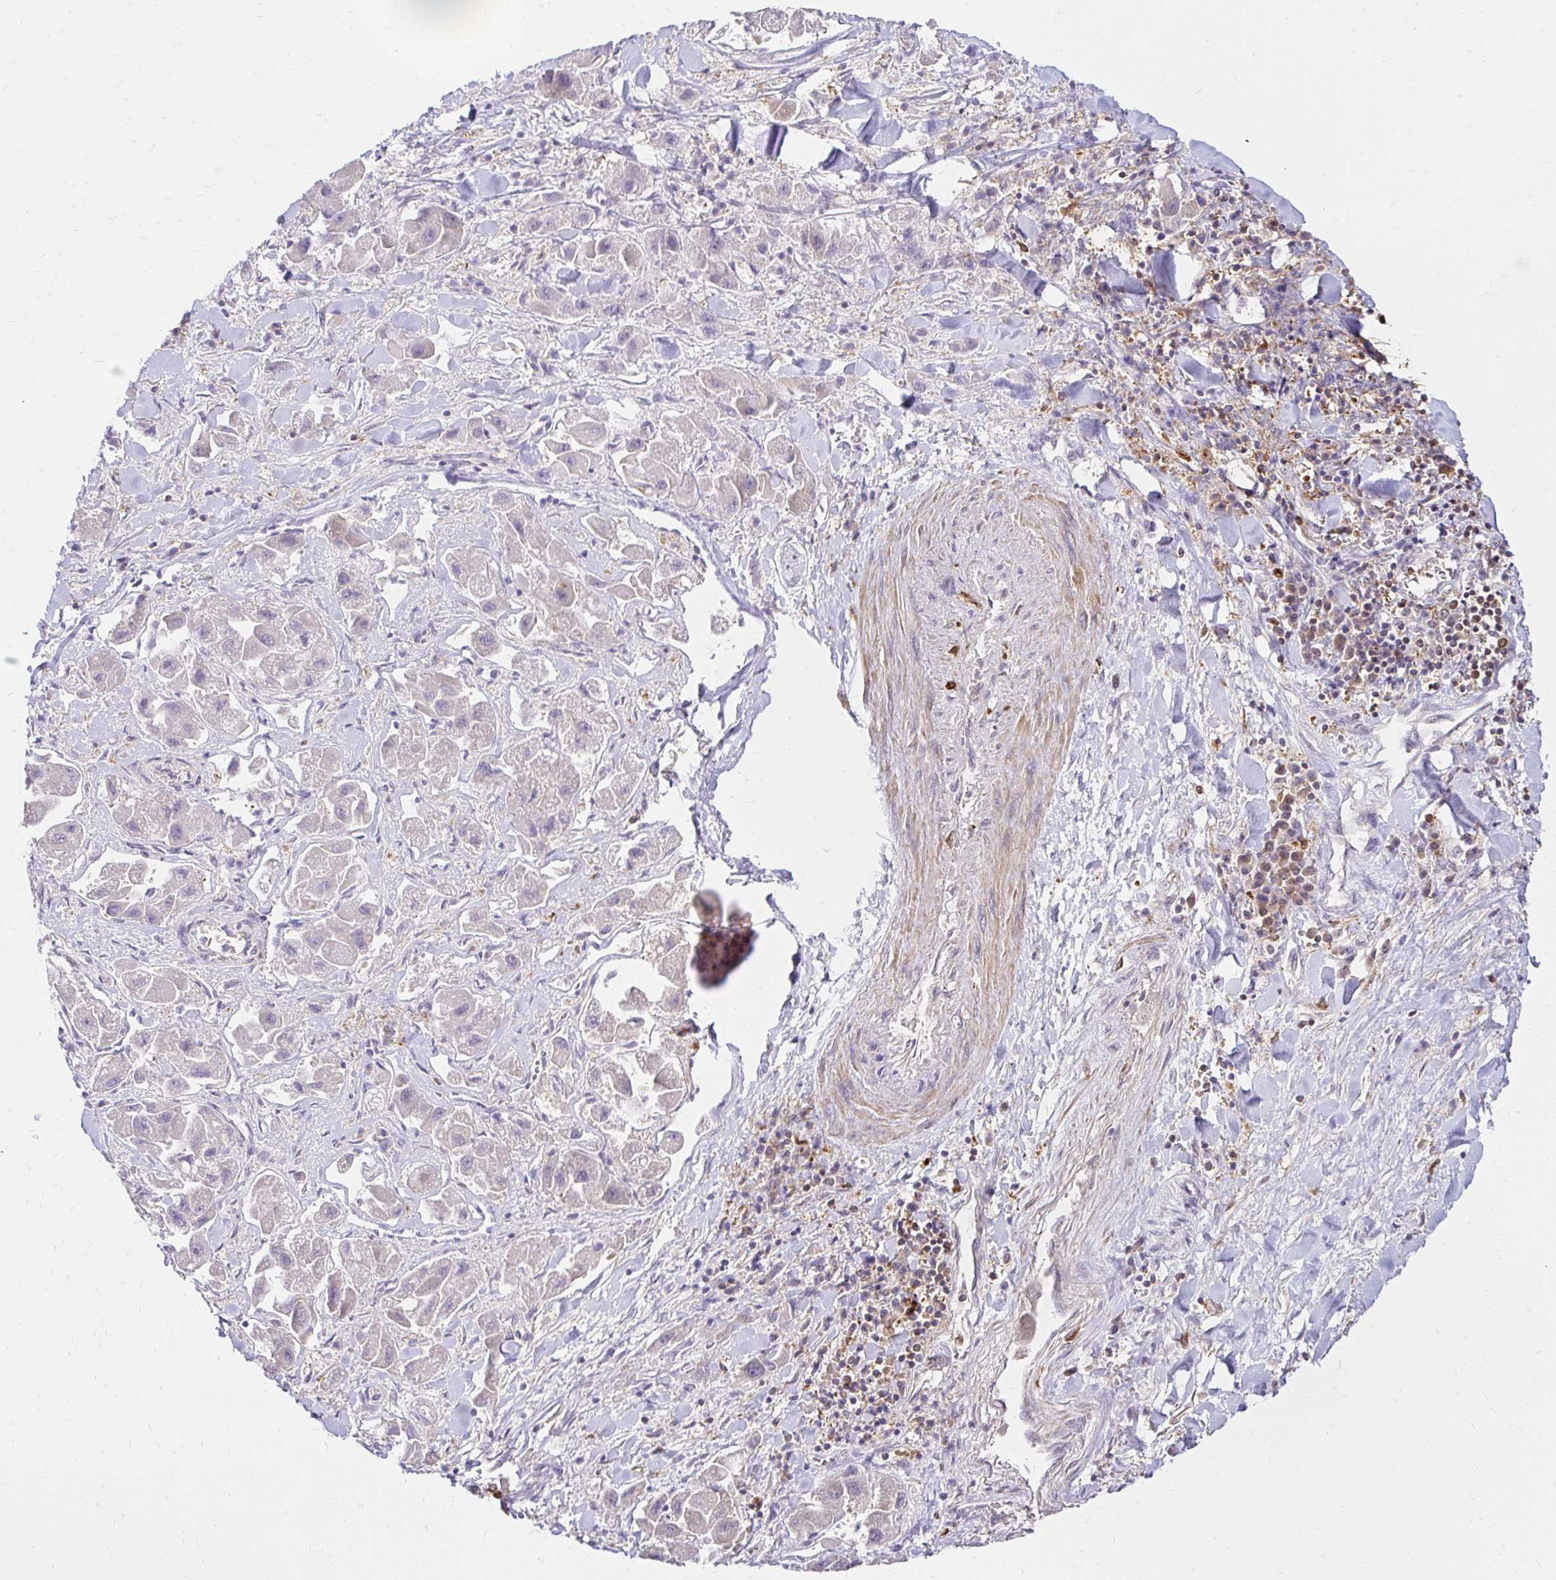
{"staining": {"intensity": "negative", "quantity": "none", "location": "none"}, "tissue": "liver cancer", "cell_type": "Tumor cells", "image_type": "cancer", "snomed": [{"axis": "morphology", "description": "Carcinoma, Hepatocellular, NOS"}, {"axis": "topography", "description": "Liver"}], "caption": "High magnification brightfield microscopy of liver cancer (hepatocellular carcinoma) stained with DAB (3,3'-diaminobenzidine) (brown) and counterstained with hematoxylin (blue): tumor cells show no significant positivity.", "gene": "PYCARD", "patient": {"sex": "male", "age": 24}}